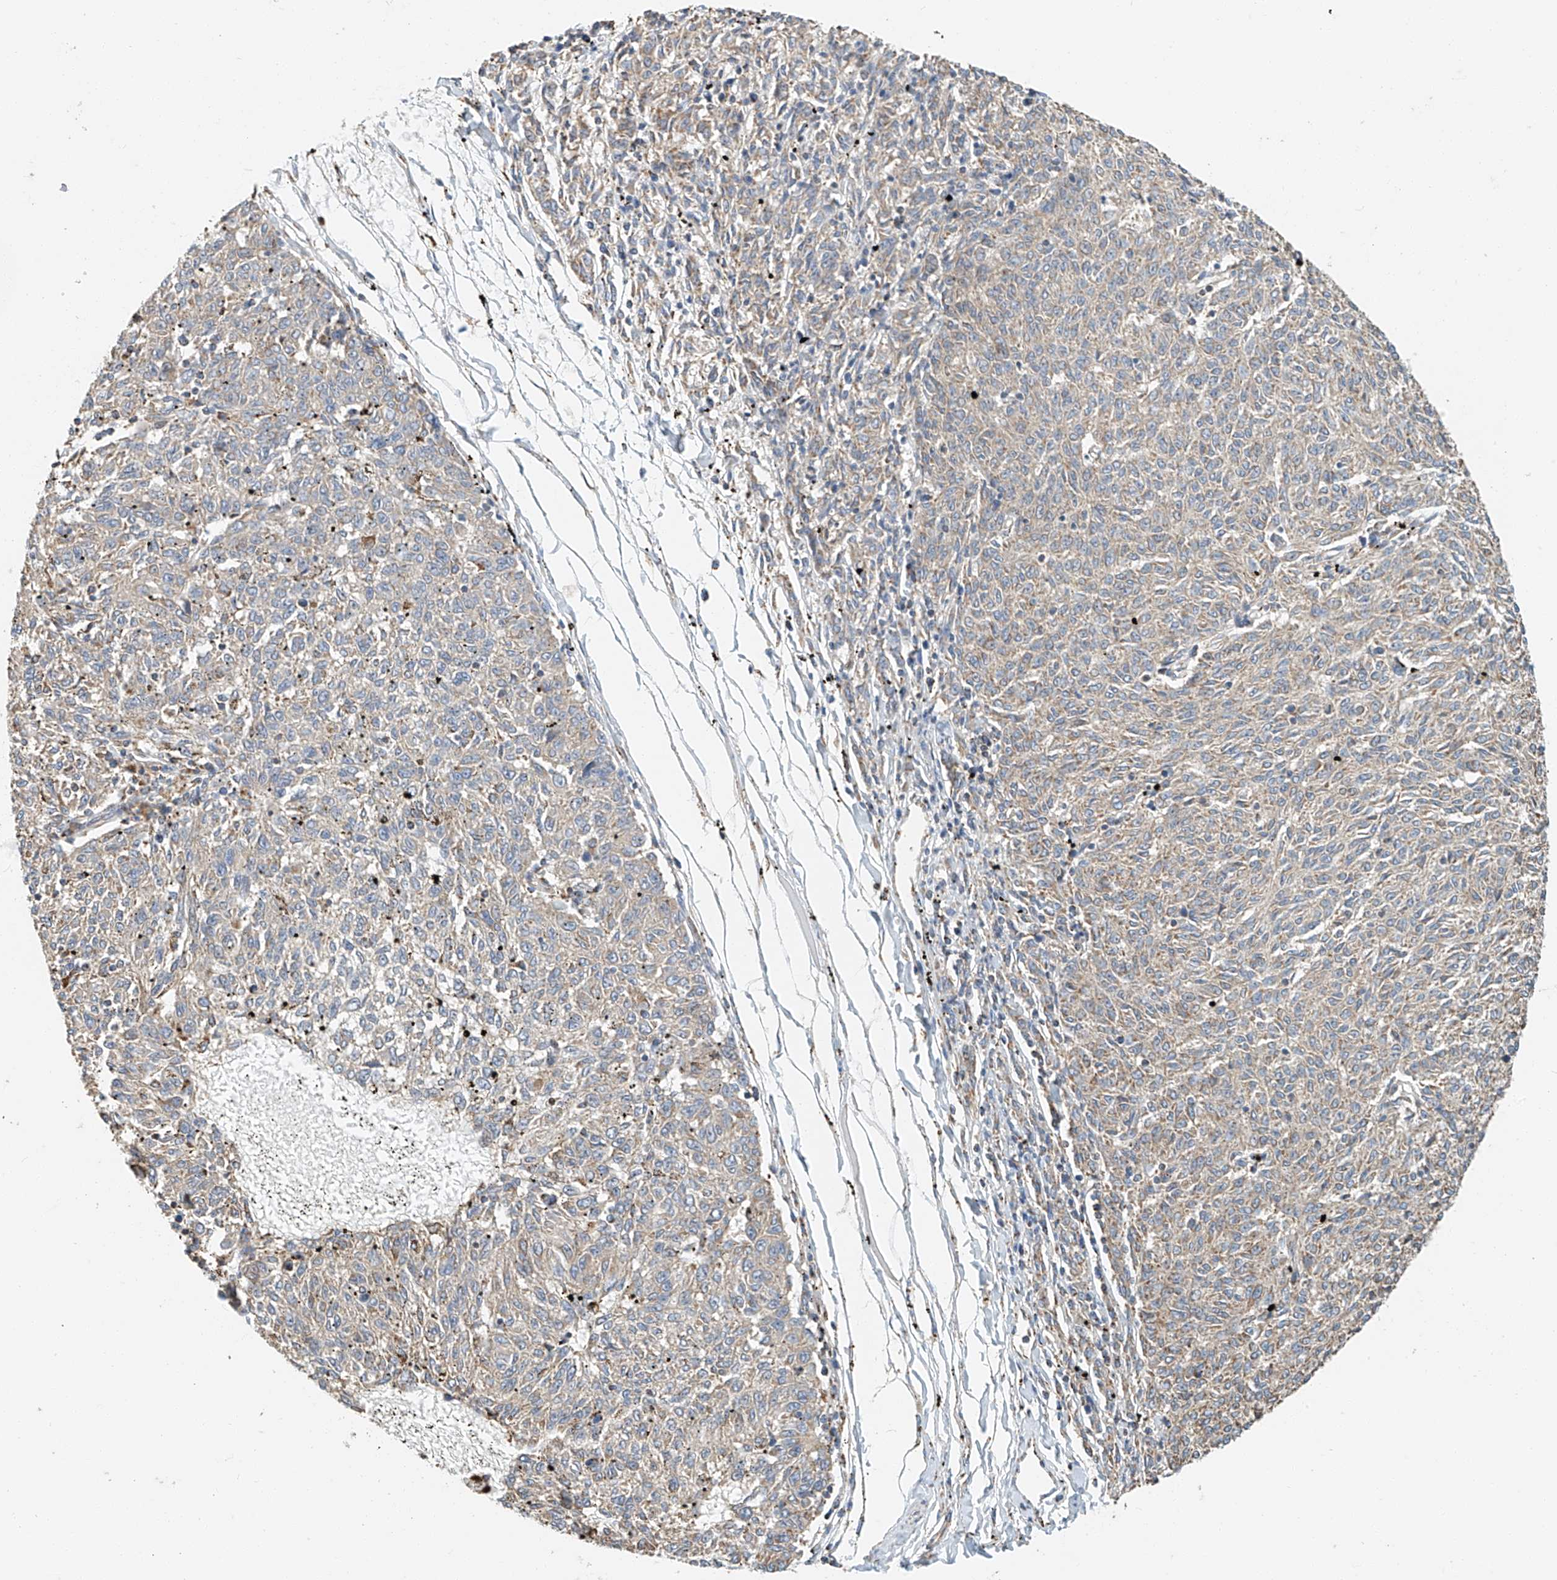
{"staining": {"intensity": "negative", "quantity": "none", "location": "none"}, "tissue": "melanoma", "cell_type": "Tumor cells", "image_type": "cancer", "snomed": [{"axis": "morphology", "description": "Malignant melanoma, NOS"}, {"axis": "topography", "description": "Skin"}], "caption": "There is no significant expression in tumor cells of malignant melanoma.", "gene": "YIPF7", "patient": {"sex": "female", "age": 72}}